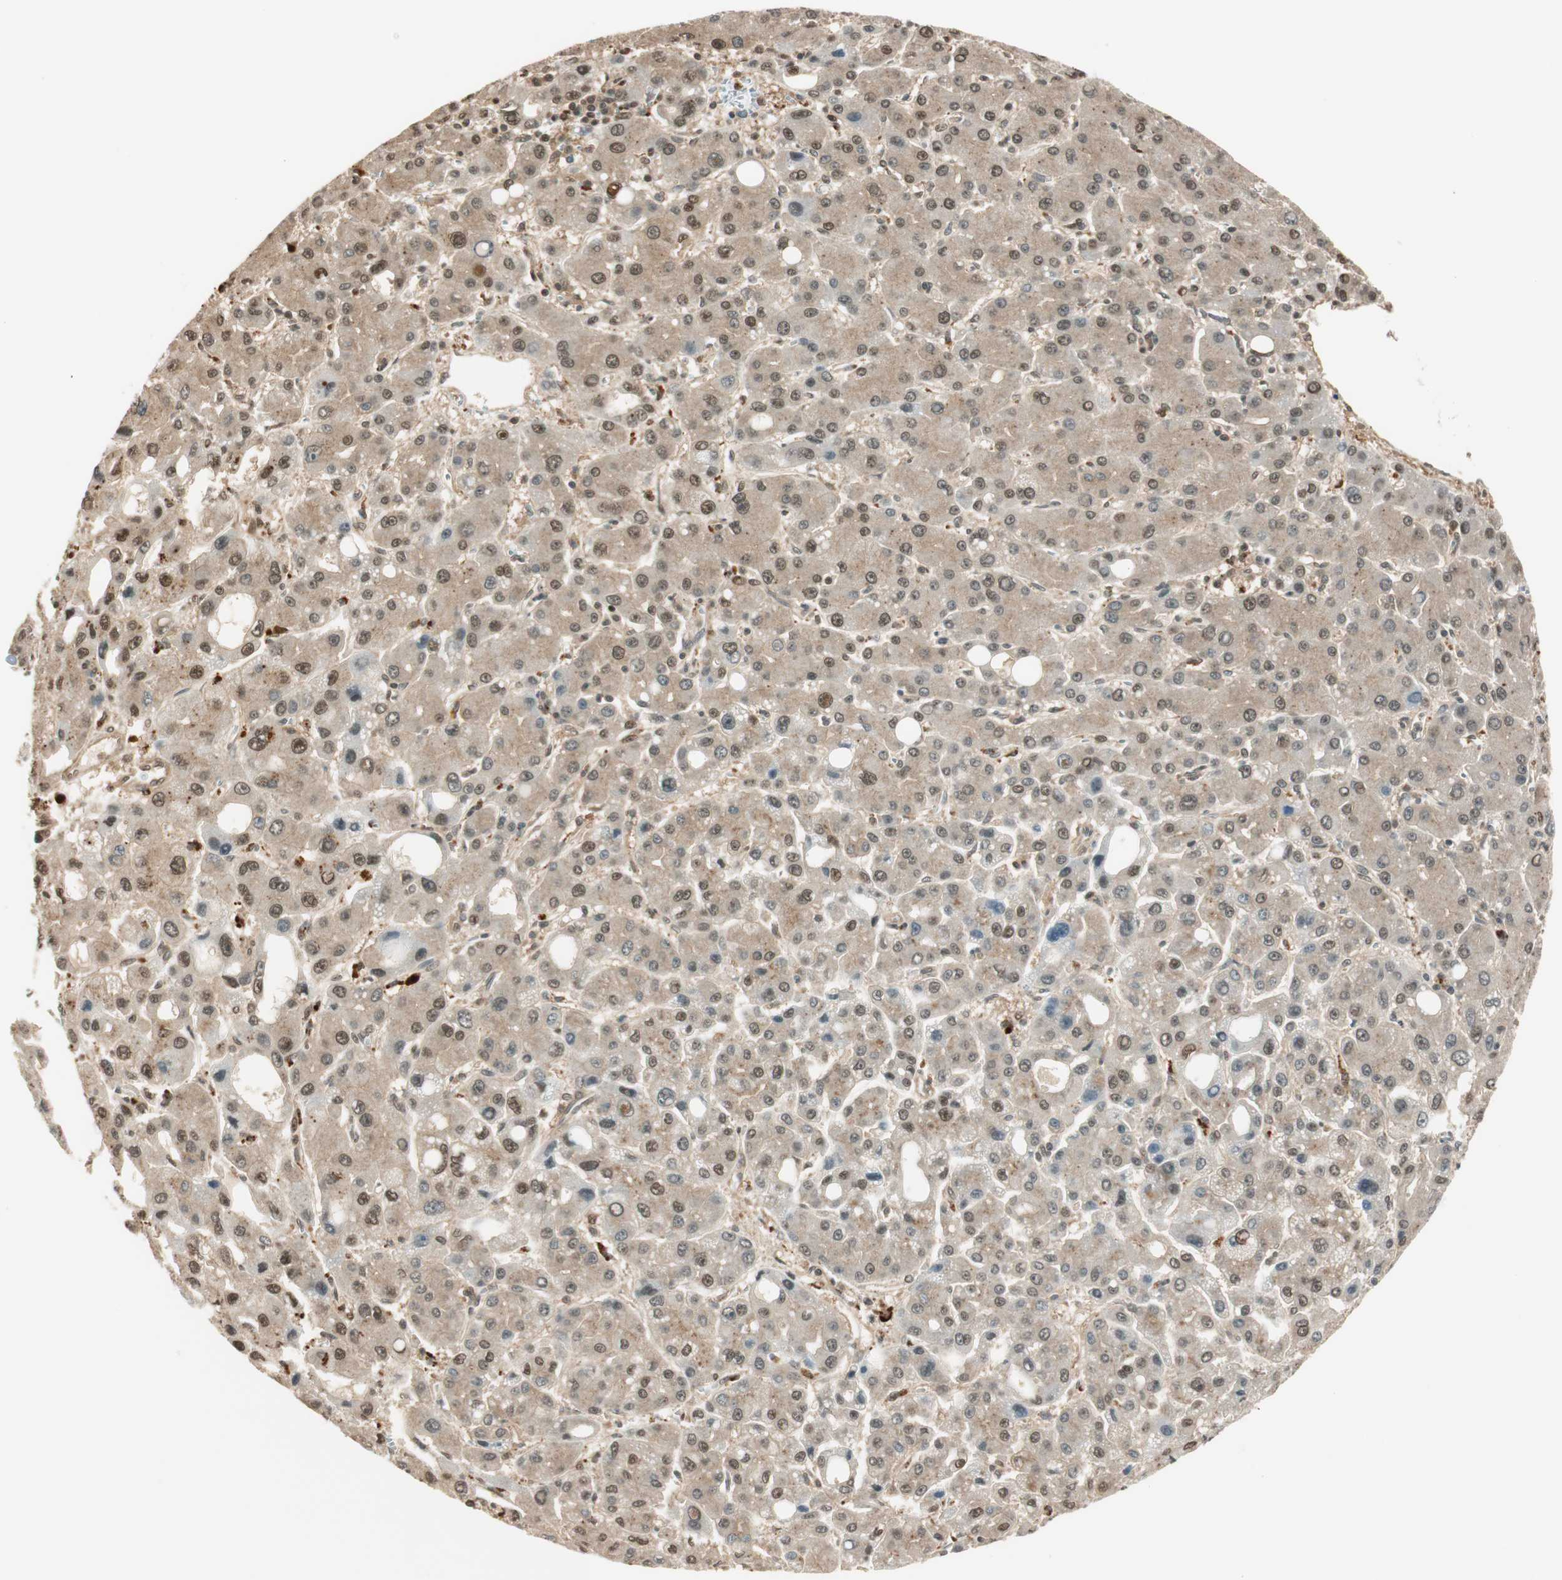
{"staining": {"intensity": "moderate", "quantity": ">75%", "location": "cytoplasmic/membranous,nuclear"}, "tissue": "liver cancer", "cell_type": "Tumor cells", "image_type": "cancer", "snomed": [{"axis": "morphology", "description": "Carcinoma, Hepatocellular, NOS"}, {"axis": "topography", "description": "Liver"}], "caption": "Hepatocellular carcinoma (liver) tissue demonstrates moderate cytoplasmic/membranous and nuclear staining in approximately >75% of tumor cells, visualized by immunohistochemistry.", "gene": "ZNF443", "patient": {"sex": "male", "age": 55}}